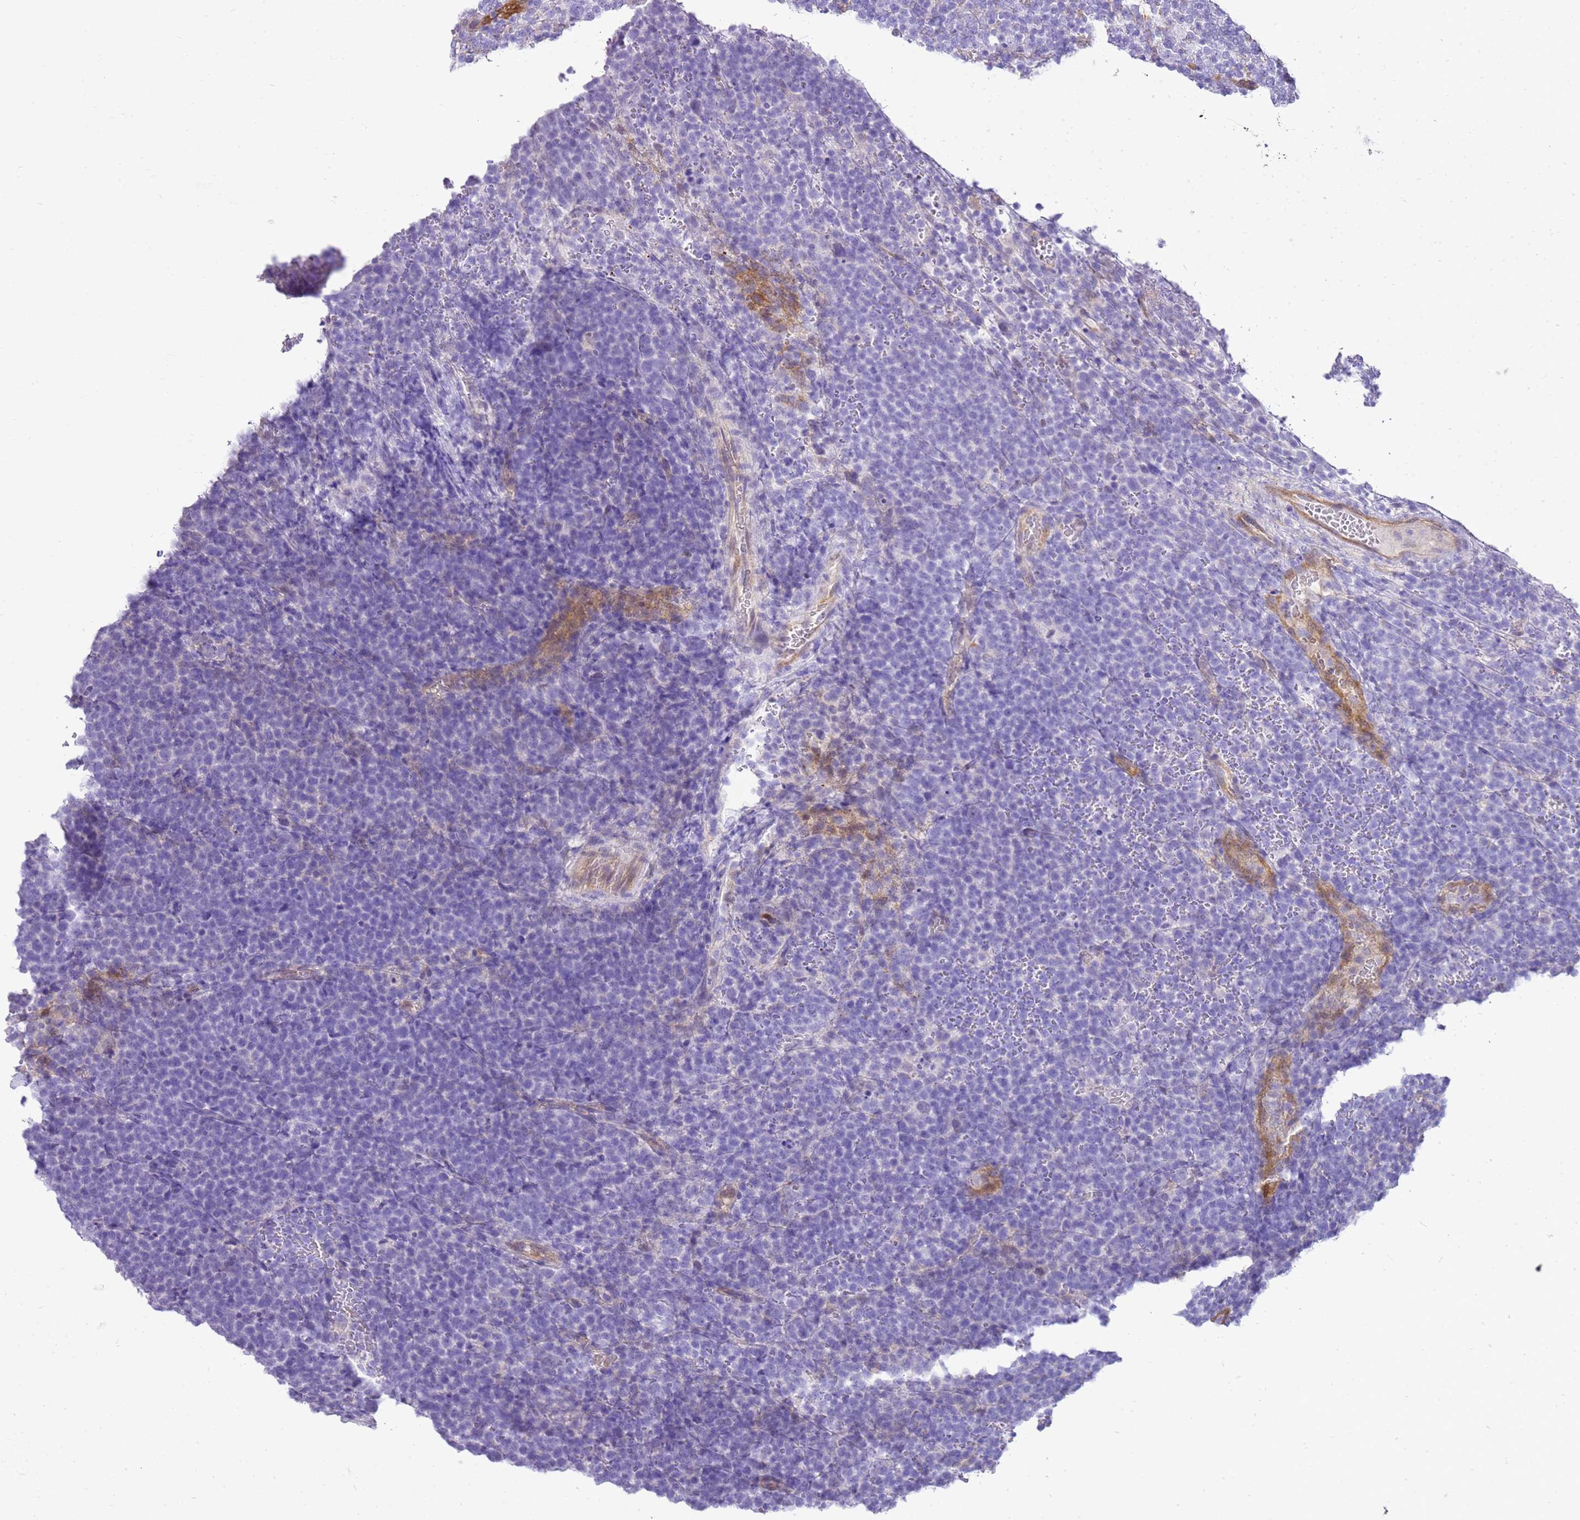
{"staining": {"intensity": "negative", "quantity": "none", "location": "none"}, "tissue": "lymphoma", "cell_type": "Tumor cells", "image_type": "cancer", "snomed": [{"axis": "morphology", "description": "Malignant lymphoma, non-Hodgkin's type, High grade"}, {"axis": "topography", "description": "Lymph node"}], "caption": "High magnification brightfield microscopy of high-grade malignant lymphoma, non-Hodgkin's type stained with DAB (brown) and counterstained with hematoxylin (blue): tumor cells show no significant staining.", "gene": "SULT1E1", "patient": {"sex": "male", "age": 61}}